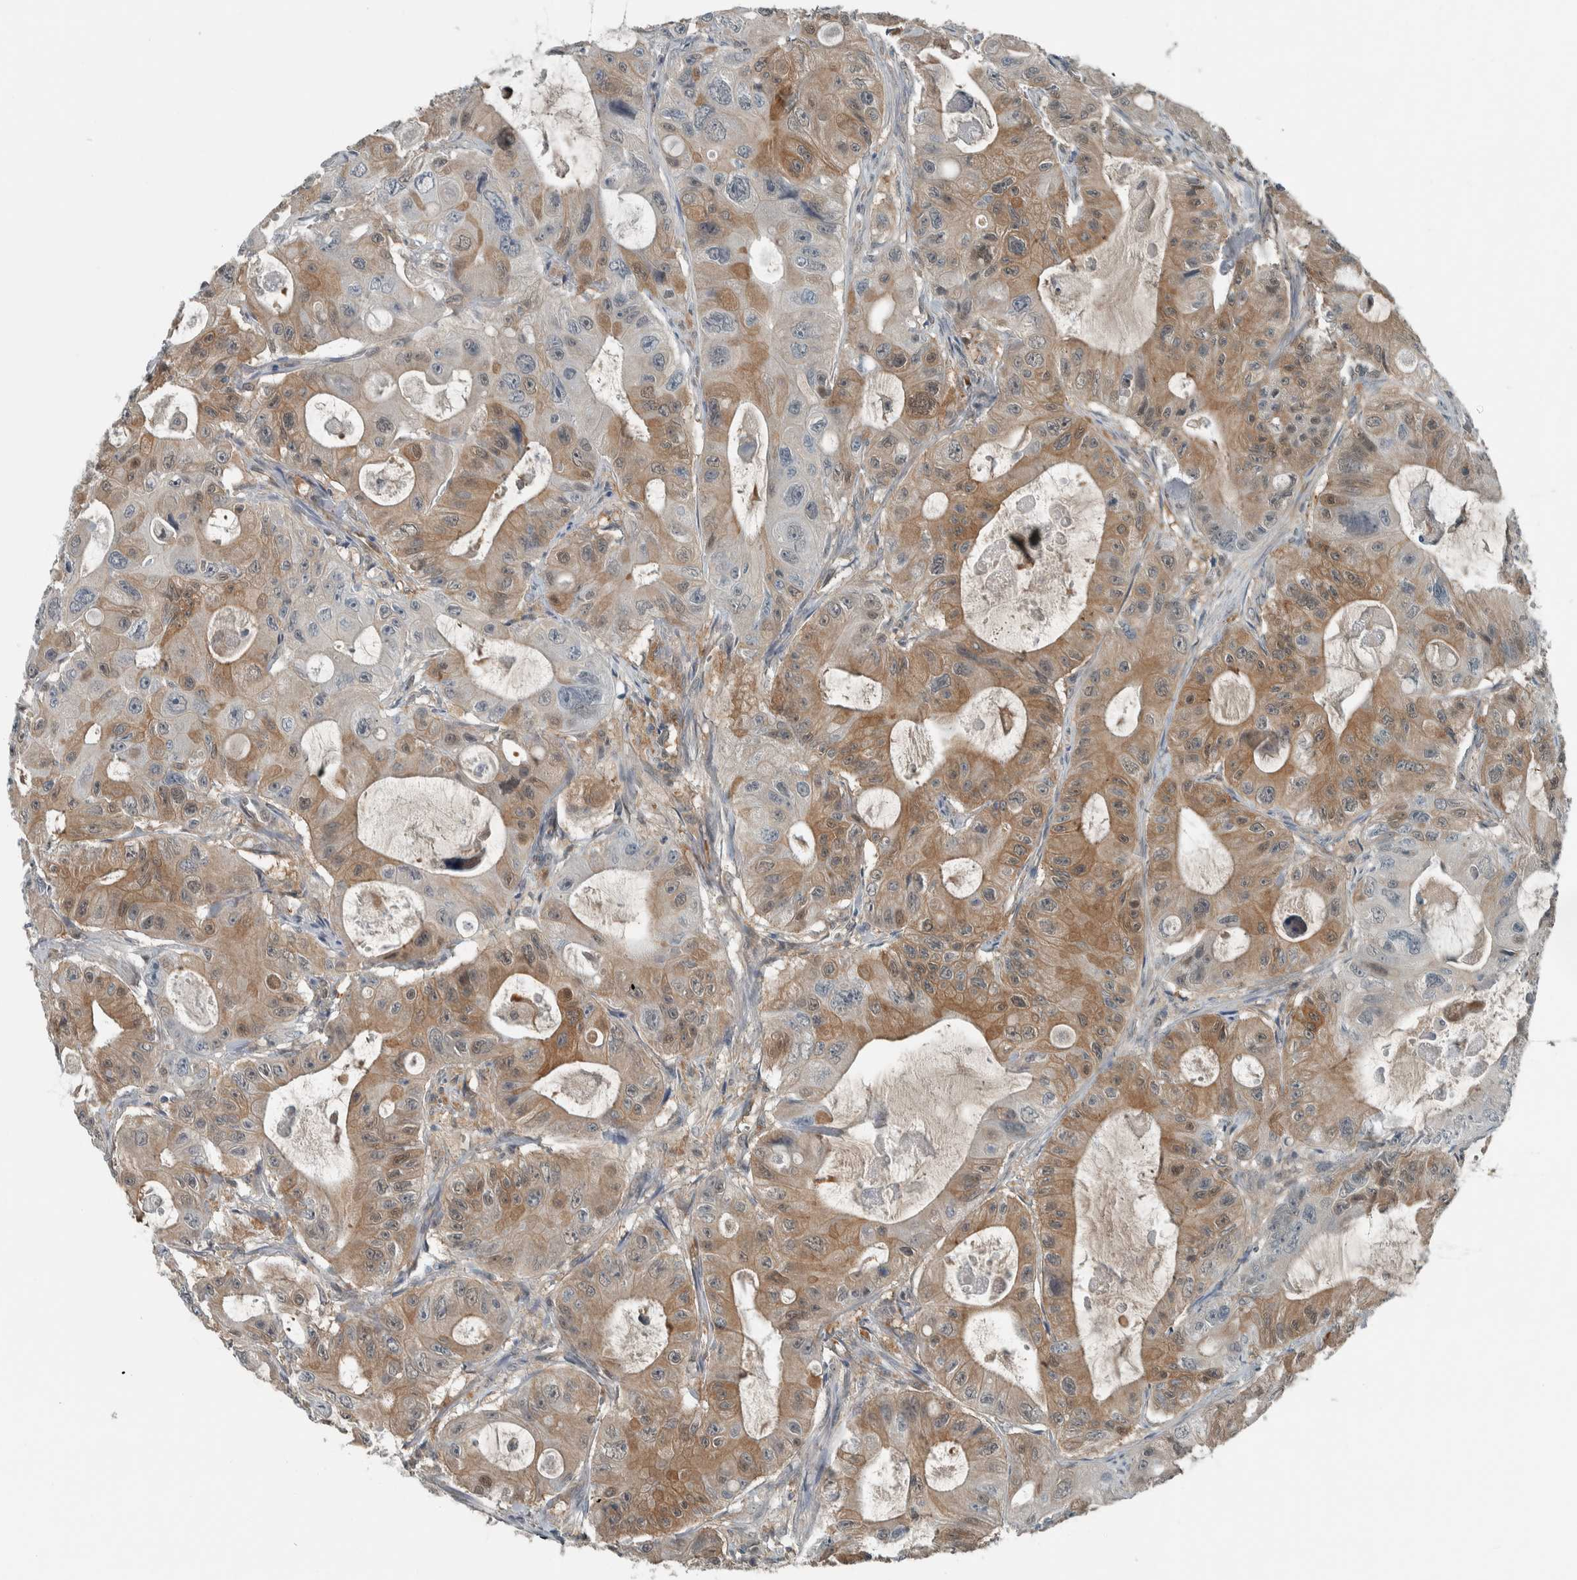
{"staining": {"intensity": "moderate", "quantity": ">75%", "location": "cytoplasmic/membranous,nuclear"}, "tissue": "colorectal cancer", "cell_type": "Tumor cells", "image_type": "cancer", "snomed": [{"axis": "morphology", "description": "Adenocarcinoma, NOS"}, {"axis": "topography", "description": "Colon"}], "caption": "Tumor cells demonstrate moderate cytoplasmic/membranous and nuclear expression in approximately >75% of cells in colorectal cancer (adenocarcinoma).", "gene": "ALAD", "patient": {"sex": "female", "age": 46}}